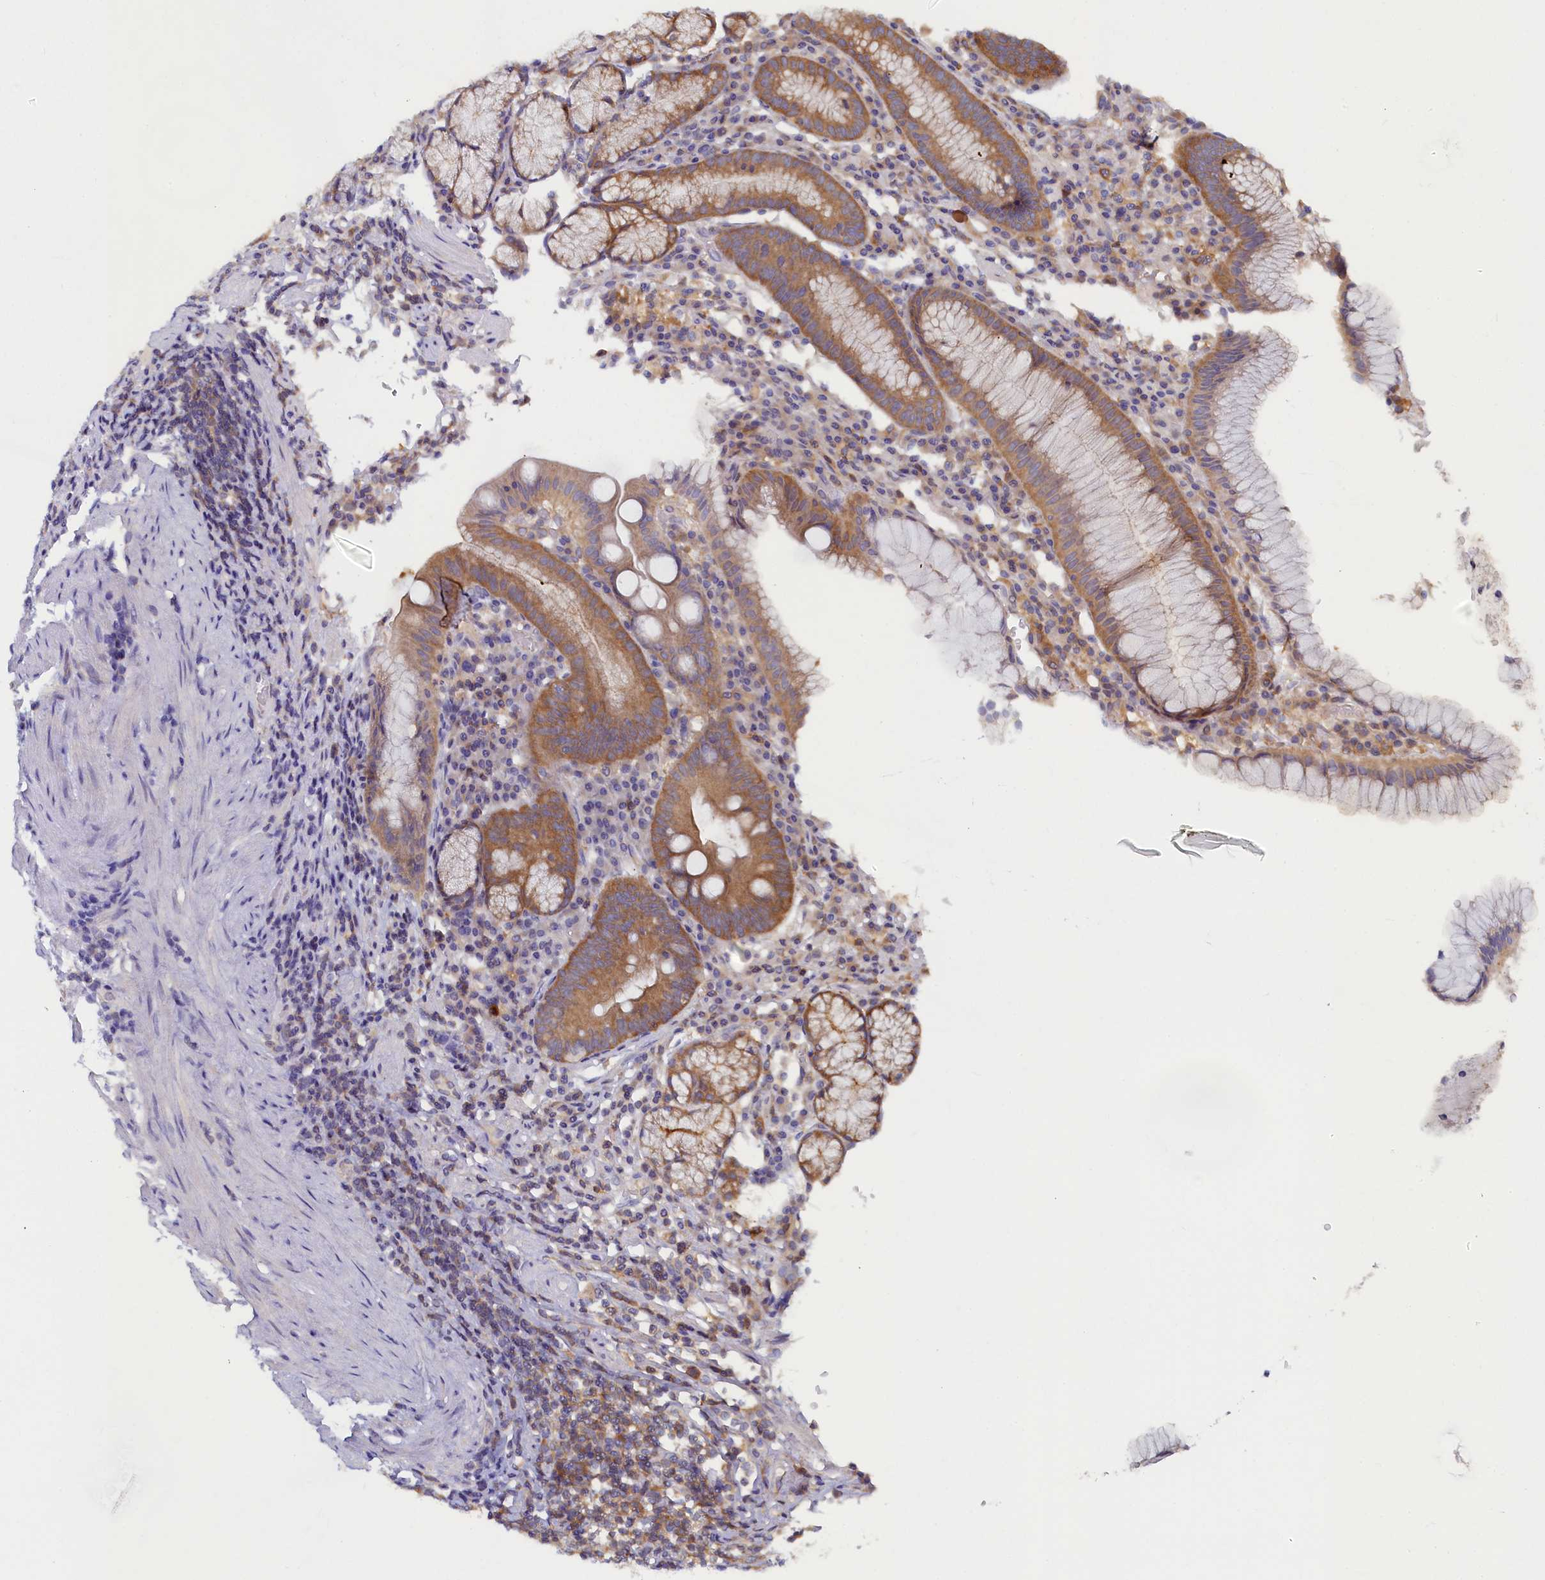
{"staining": {"intensity": "moderate", "quantity": "25%-75%", "location": "cytoplasmic/membranous"}, "tissue": "stomach", "cell_type": "Glandular cells", "image_type": "normal", "snomed": [{"axis": "morphology", "description": "Normal tissue, NOS"}, {"axis": "topography", "description": "Stomach"}], "caption": "Approximately 25%-75% of glandular cells in benign stomach demonstrate moderate cytoplasmic/membranous protein expression as visualized by brown immunohistochemical staining.", "gene": "TIMM8B", "patient": {"sex": "male", "age": 55}}